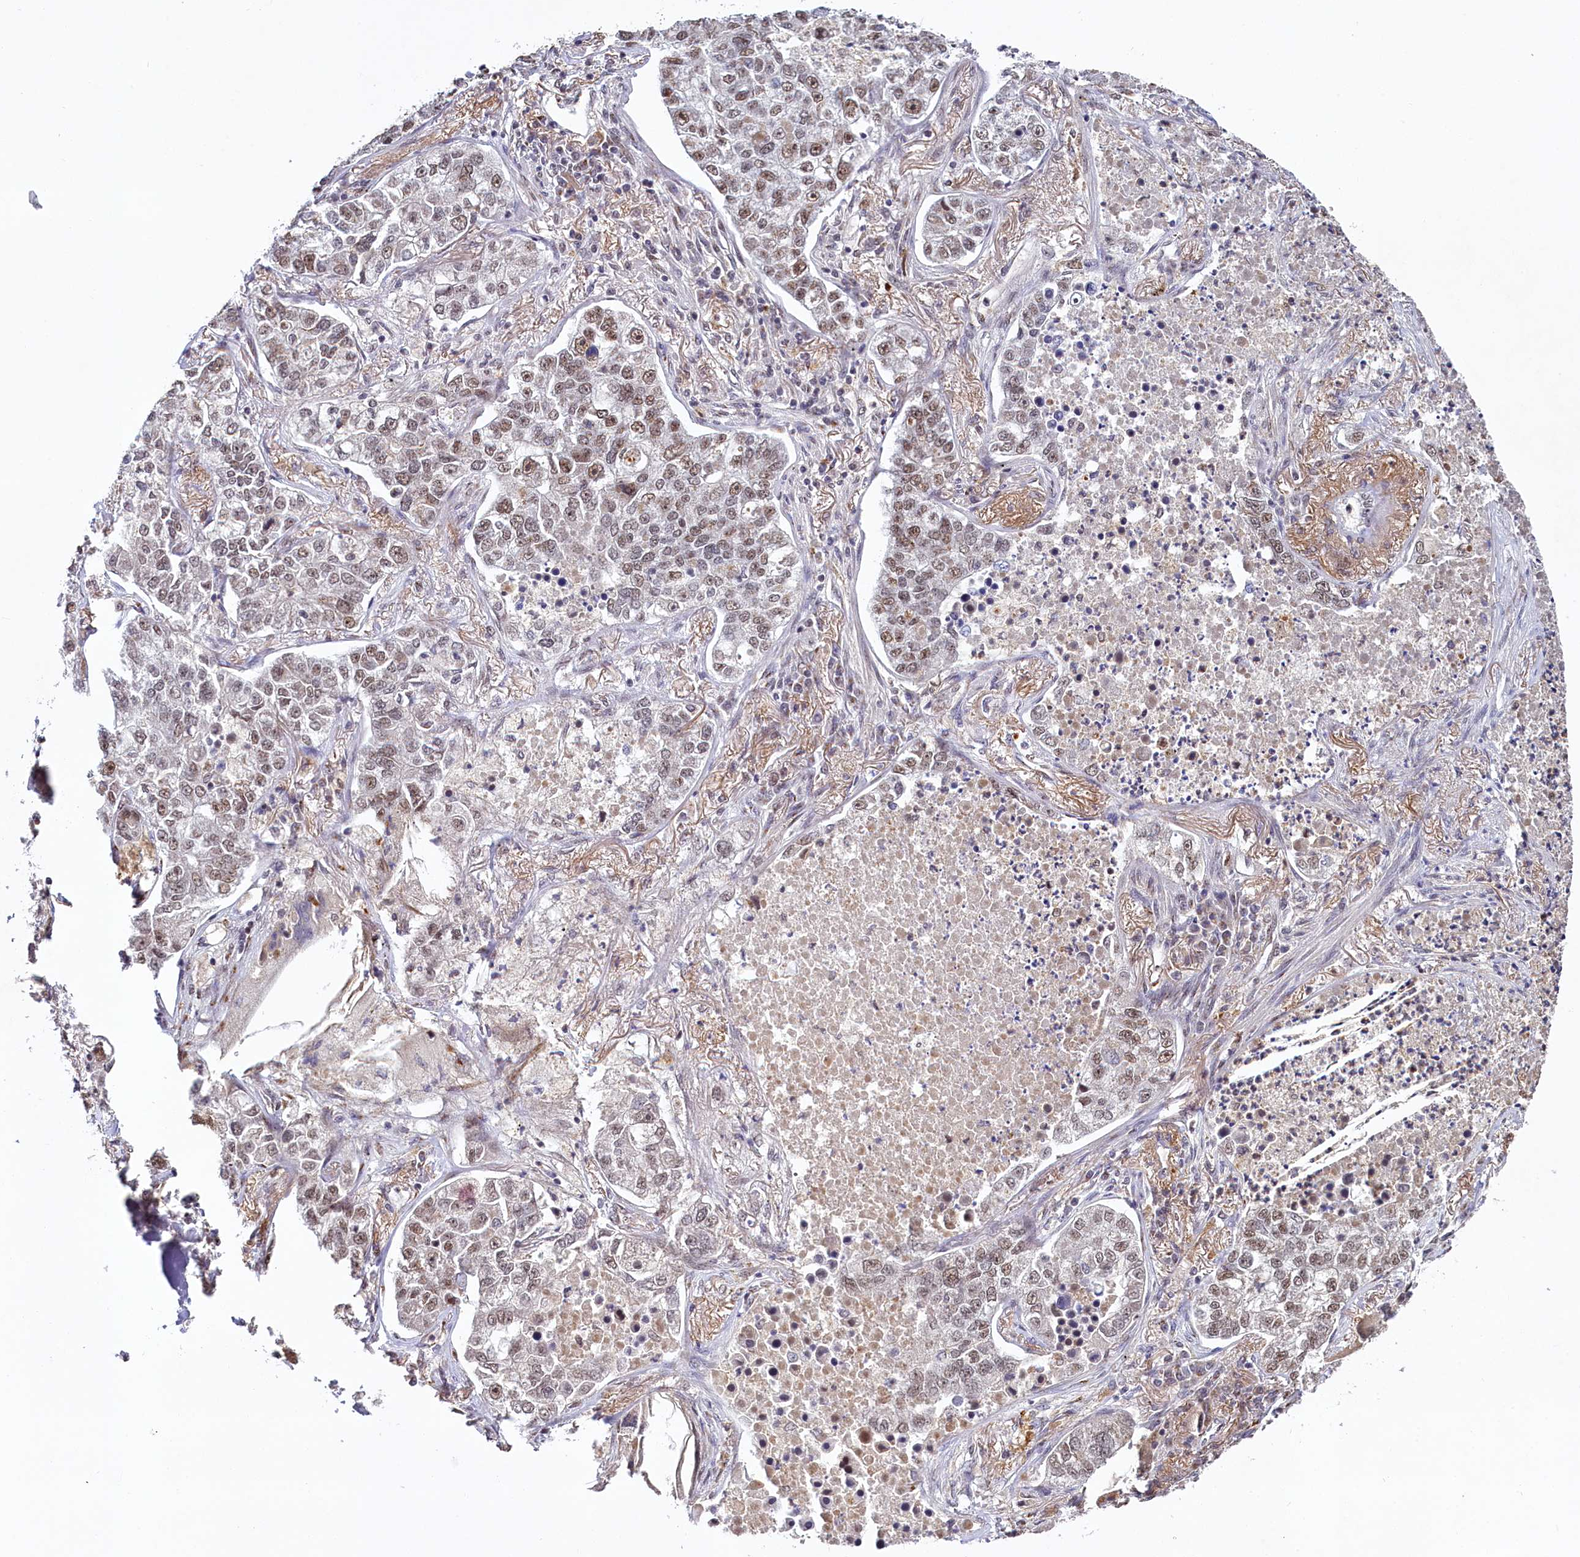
{"staining": {"intensity": "moderate", "quantity": ">75%", "location": "nuclear"}, "tissue": "lung cancer", "cell_type": "Tumor cells", "image_type": "cancer", "snomed": [{"axis": "morphology", "description": "Adenocarcinoma, NOS"}, {"axis": "topography", "description": "Lung"}], "caption": "This image displays lung cancer (adenocarcinoma) stained with immunohistochemistry to label a protein in brown. The nuclear of tumor cells show moderate positivity for the protein. Nuclei are counter-stained blue.", "gene": "PPHLN1", "patient": {"sex": "male", "age": 49}}